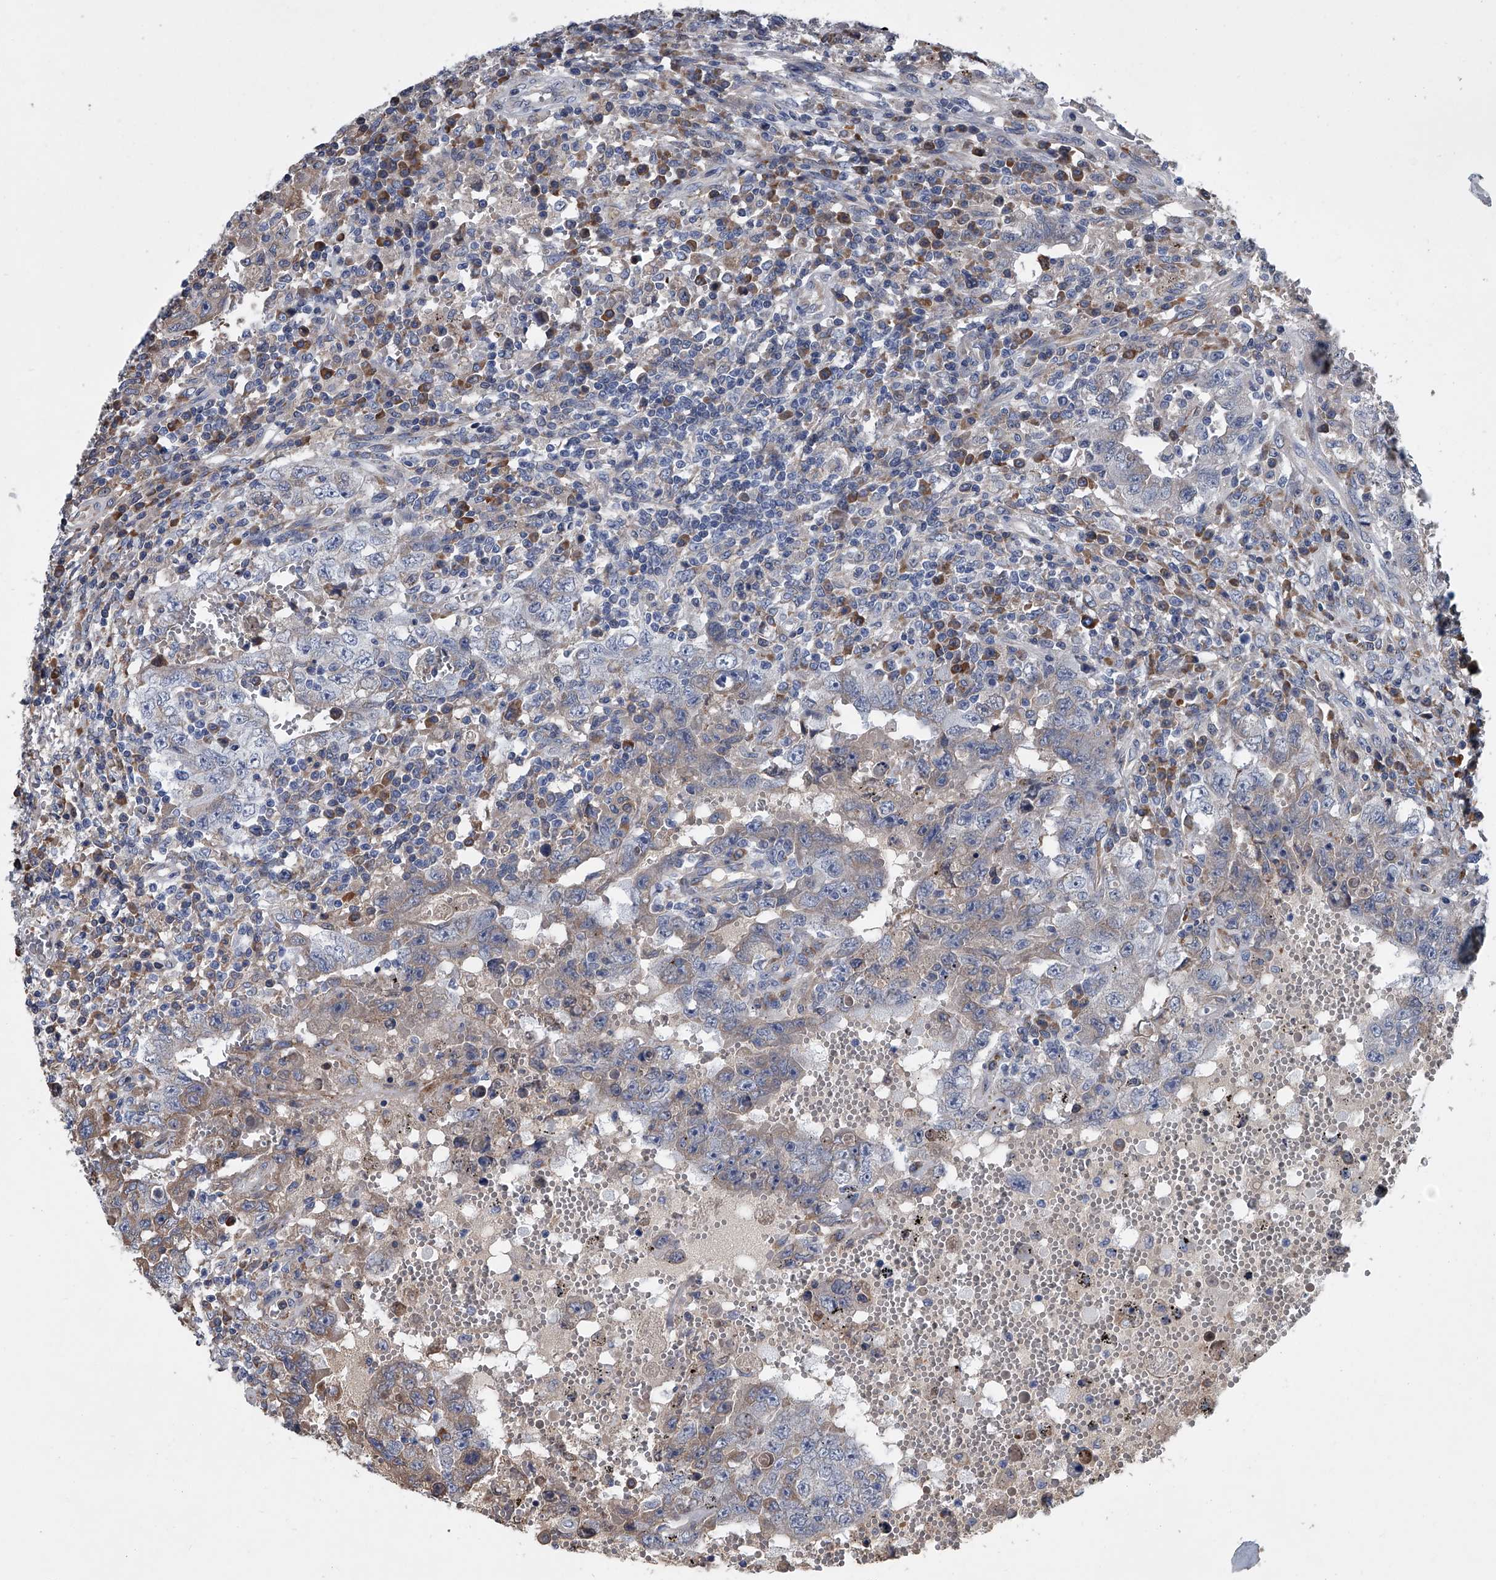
{"staining": {"intensity": "weak", "quantity": "<25%", "location": "cytoplasmic/membranous"}, "tissue": "testis cancer", "cell_type": "Tumor cells", "image_type": "cancer", "snomed": [{"axis": "morphology", "description": "Carcinoma, Embryonal, NOS"}, {"axis": "topography", "description": "Testis"}], "caption": "A high-resolution micrograph shows IHC staining of embryonal carcinoma (testis), which exhibits no significant positivity in tumor cells.", "gene": "ABCG1", "patient": {"sex": "male", "age": 26}}